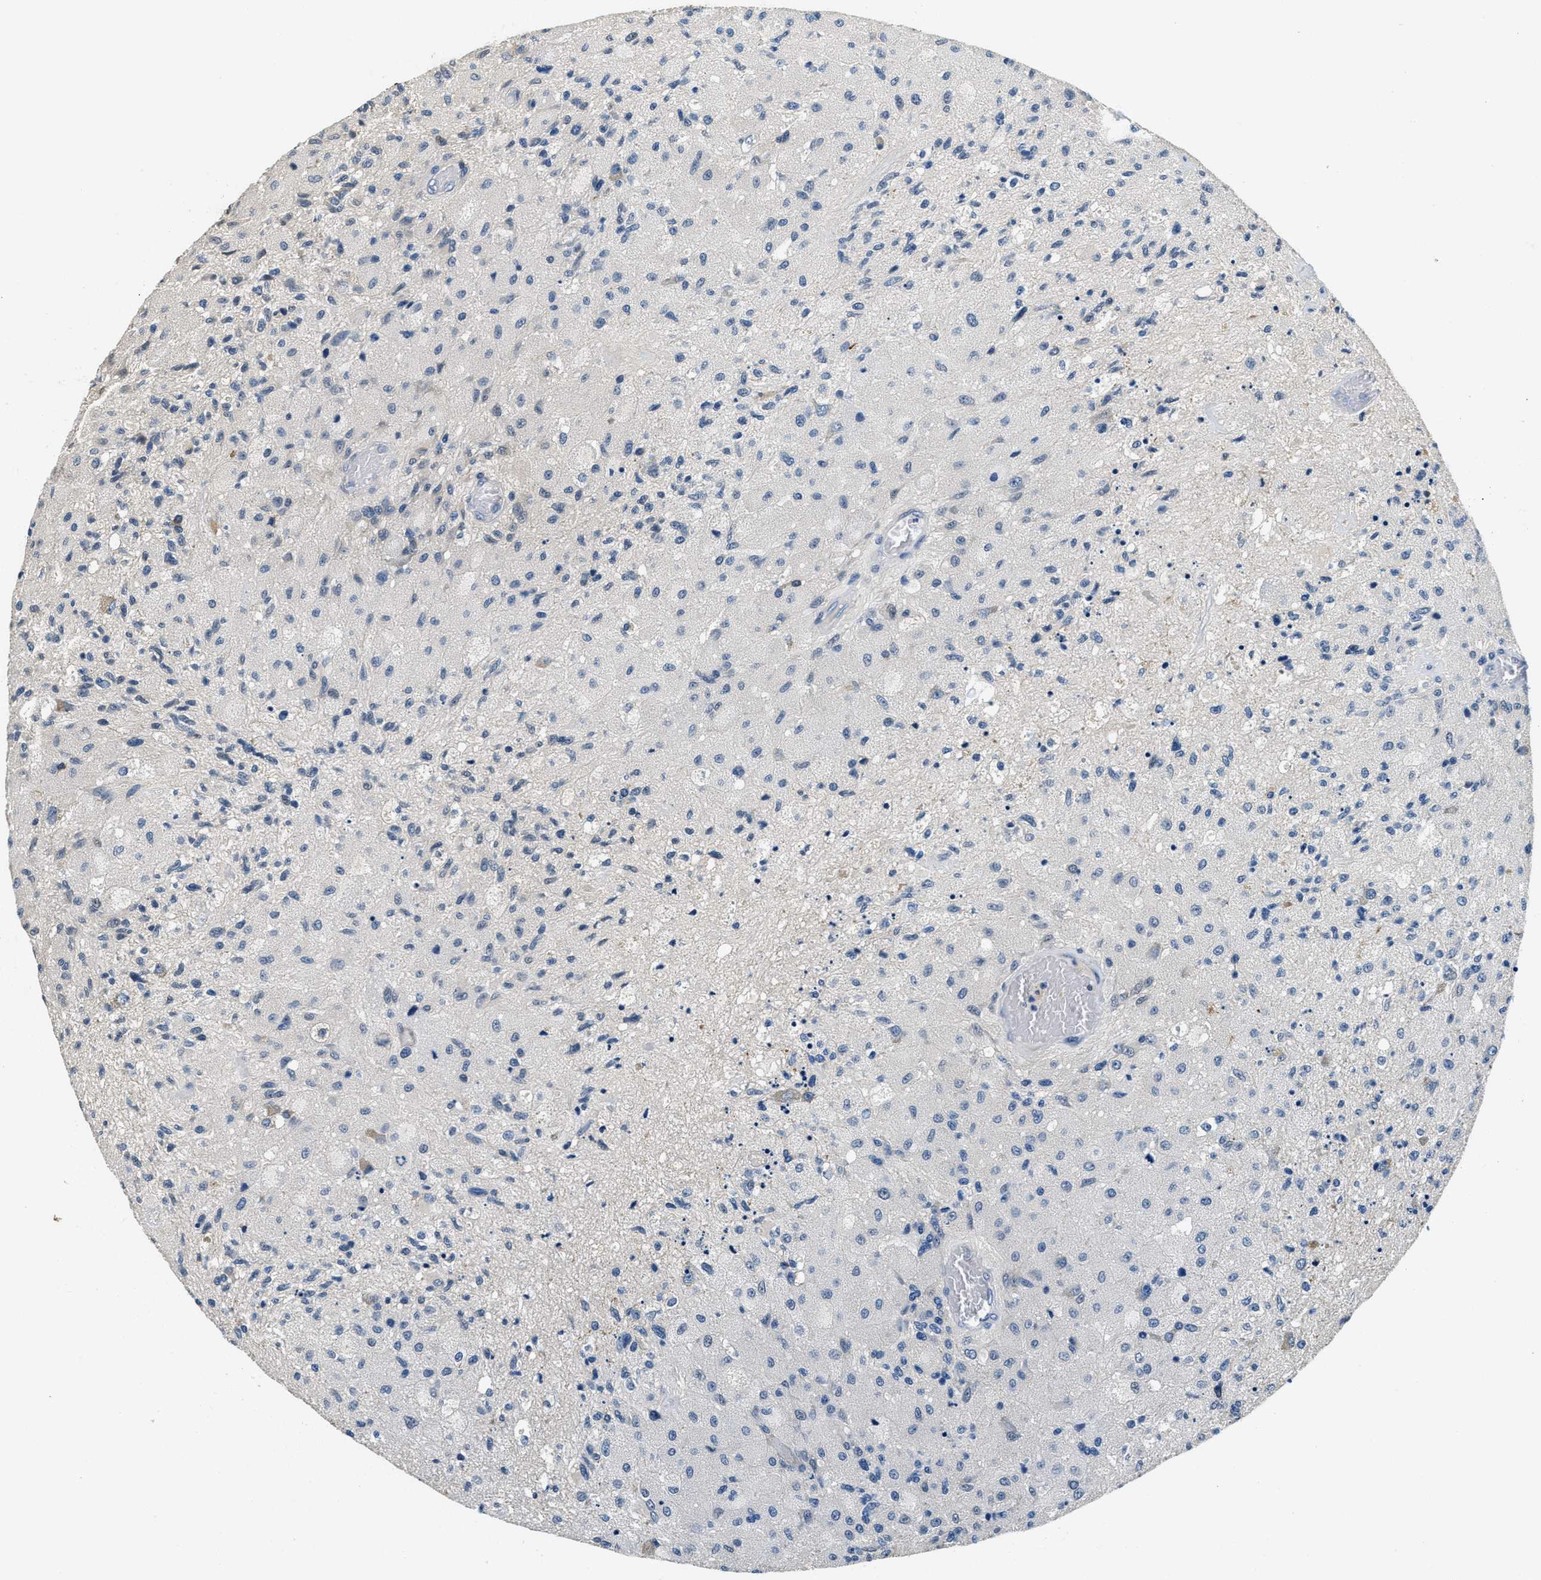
{"staining": {"intensity": "negative", "quantity": "none", "location": "none"}, "tissue": "glioma", "cell_type": "Tumor cells", "image_type": "cancer", "snomed": [{"axis": "morphology", "description": "Normal tissue, NOS"}, {"axis": "morphology", "description": "Glioma, malignant, High grade"}, {"axis": "topography", "description": "Cerebral cortex"}], "caption": "A high-resolution image shows immunohistochemistry staining of glioma, which shows no significant positivity in tumor cells.", "gene": "ALDH3A2", "patient": {"sex": "male", "age": 77}}